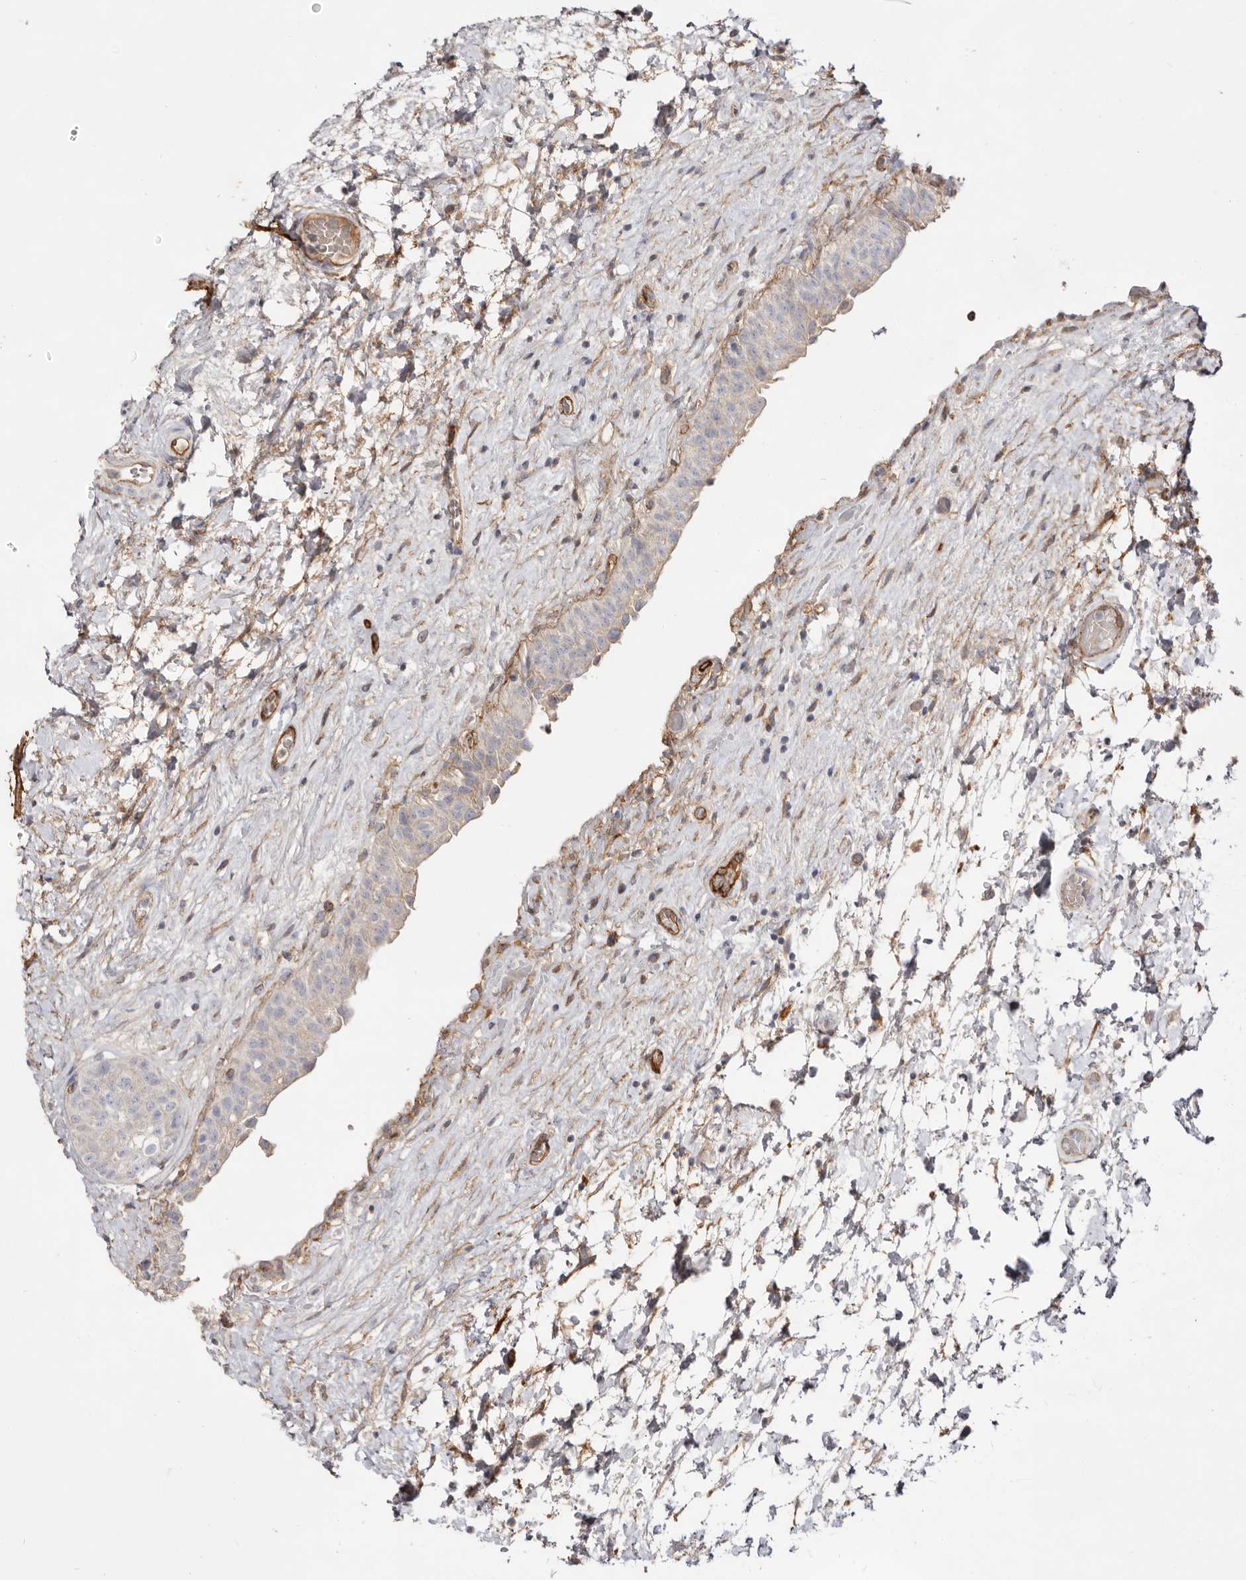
{"staining": {"intensity": "negative", "quantity": "none", "location": "none"}, "tissue": "urinary bladder", "cell_type": "Urothelial cells", "image_type": "normal", "snomed": [{"axis": "morphology", "description": "Normal tissue, NOS"}, {"axis": "topography", "description": "Urinary bladder"}], "caption": "A high-resolution micrograph shows immunohistochemistry staining of normal urinary bladder, which displays no significant positivity in urothelial cells.", "gene": "LRRC66", "patient": {"sex": "male", "age": 74}}